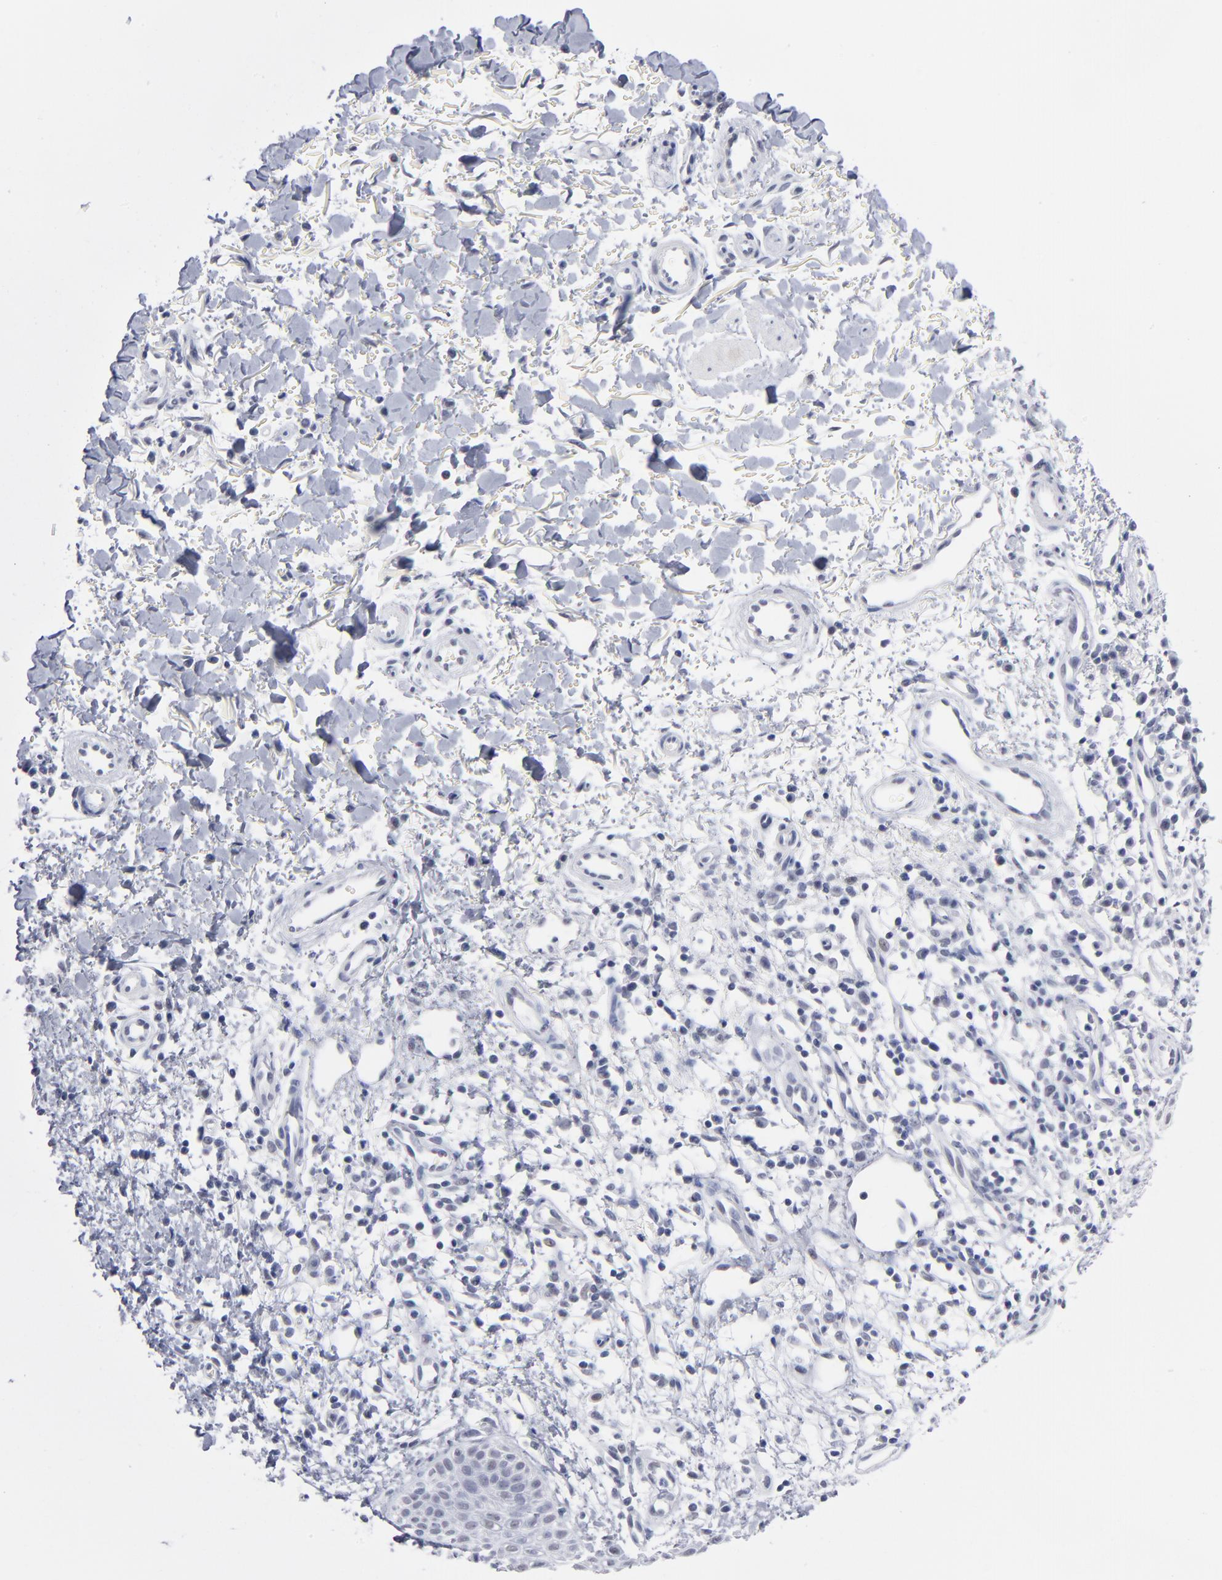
{"staining": {"intensity": "negative", "quantity": "none", "location": "none"}, "tissue": "skin cancer", "cell_type": "Tumor cells", "image_type": "cancer", "snomed": [{"axis": "morphology", "description": "Normal tissue, NOS"}, {"axis": "morphology", "description": "Basal cell carcinoma"}, {"axis": "topography", "description": "Skin"}], "caption": "Tumor cells are negative for brown protein staining in skin cancer.", "gene": "SNRPB", "patient": {"sex": "female", "age": 69}}